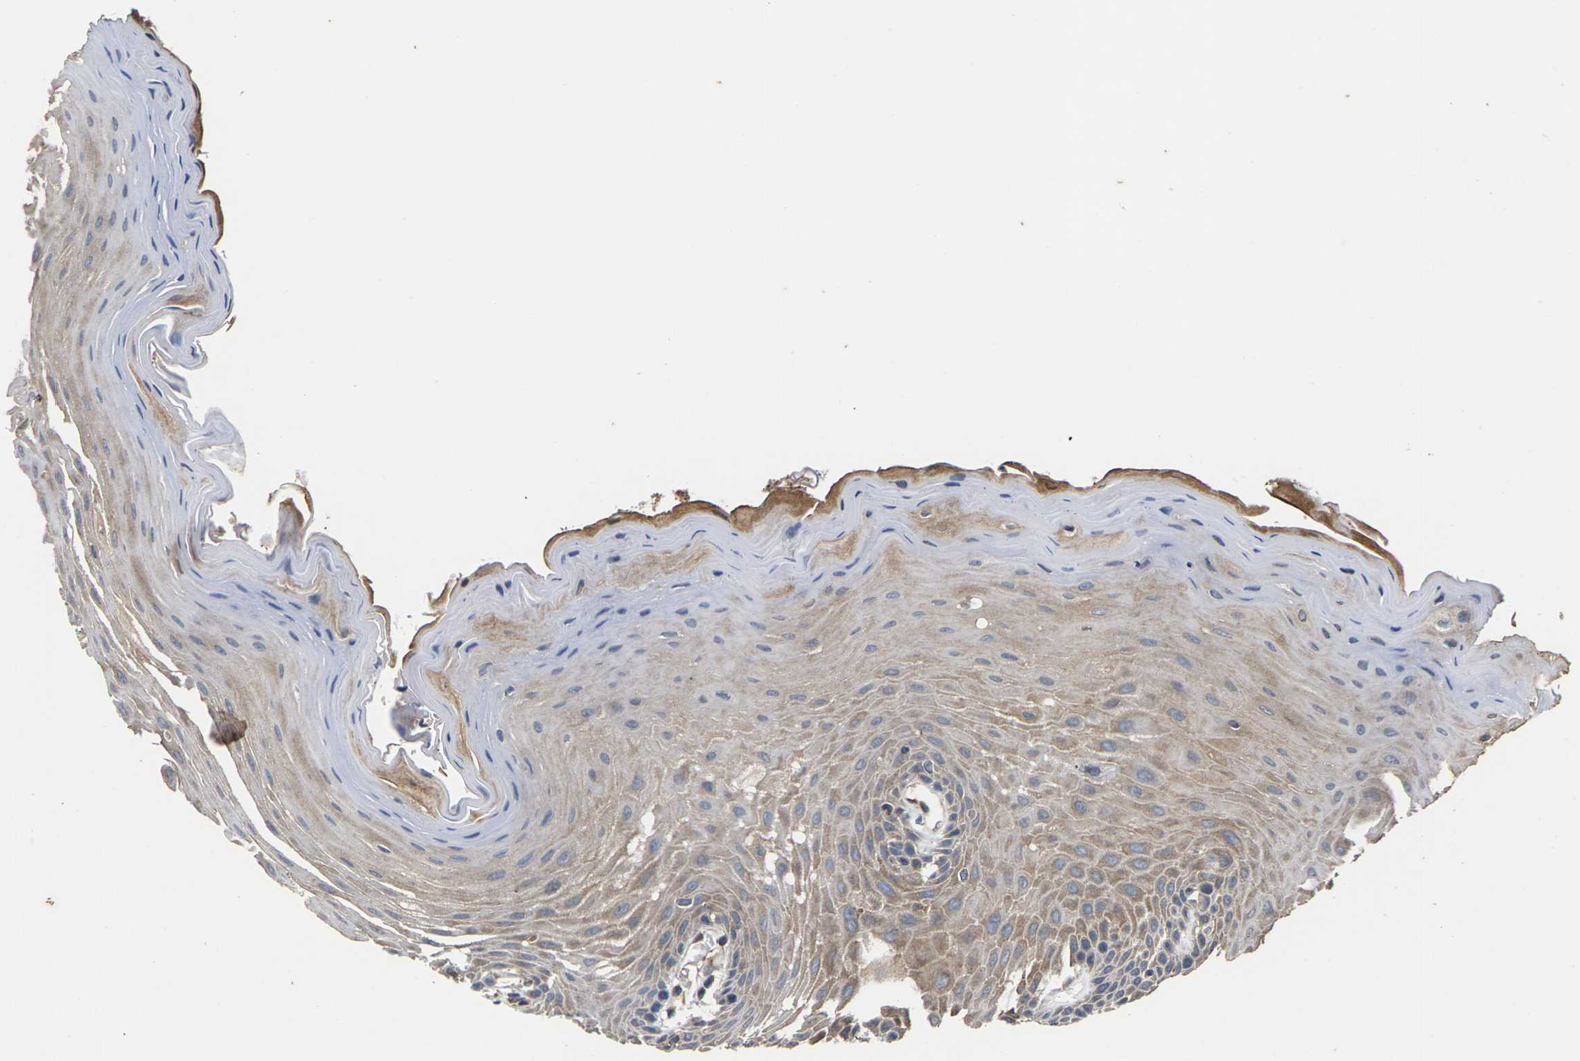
{"staining": {"intensity": "weak", "quantity": "25%-75%", "location": "cytoplasmic/membranous"}, "tissue": "oral mucosa", "cell_type": "Squamous epithelial cells", "image_type": "normal", "snomed": [{"axis": "morphology", "description": "Normal tissue, NOS"}, {"axis": "morphology", "description": "Squamous cell carcinoma, NOS"}, {"axis": "topography", "description": "Skeletal muscle"}, {"axis": "topography", "description": "Adipose tissue"}, {"axis": "topography", "description": "Vascular tissue"}, {"axis": "topography", "description": "Oral tissue"}, {"axis": "topography", "description": "Peripheral nerve tissue"}, {"axis": "topography", "description": "Head-Neck"}], "caption": "A micrograph of oral mucosa stained for a protein shows weak cytoplasmic/membranous brown staining in squamous epithelial cells. The protein is stained brown, and the nuclei are stained in blue (DAB (3,3'-diaminobenzidine) IHC with brightfield microscopy, high magnification).", "gene": "DKK2", "patient": {"sex": "male", "age": 71}}